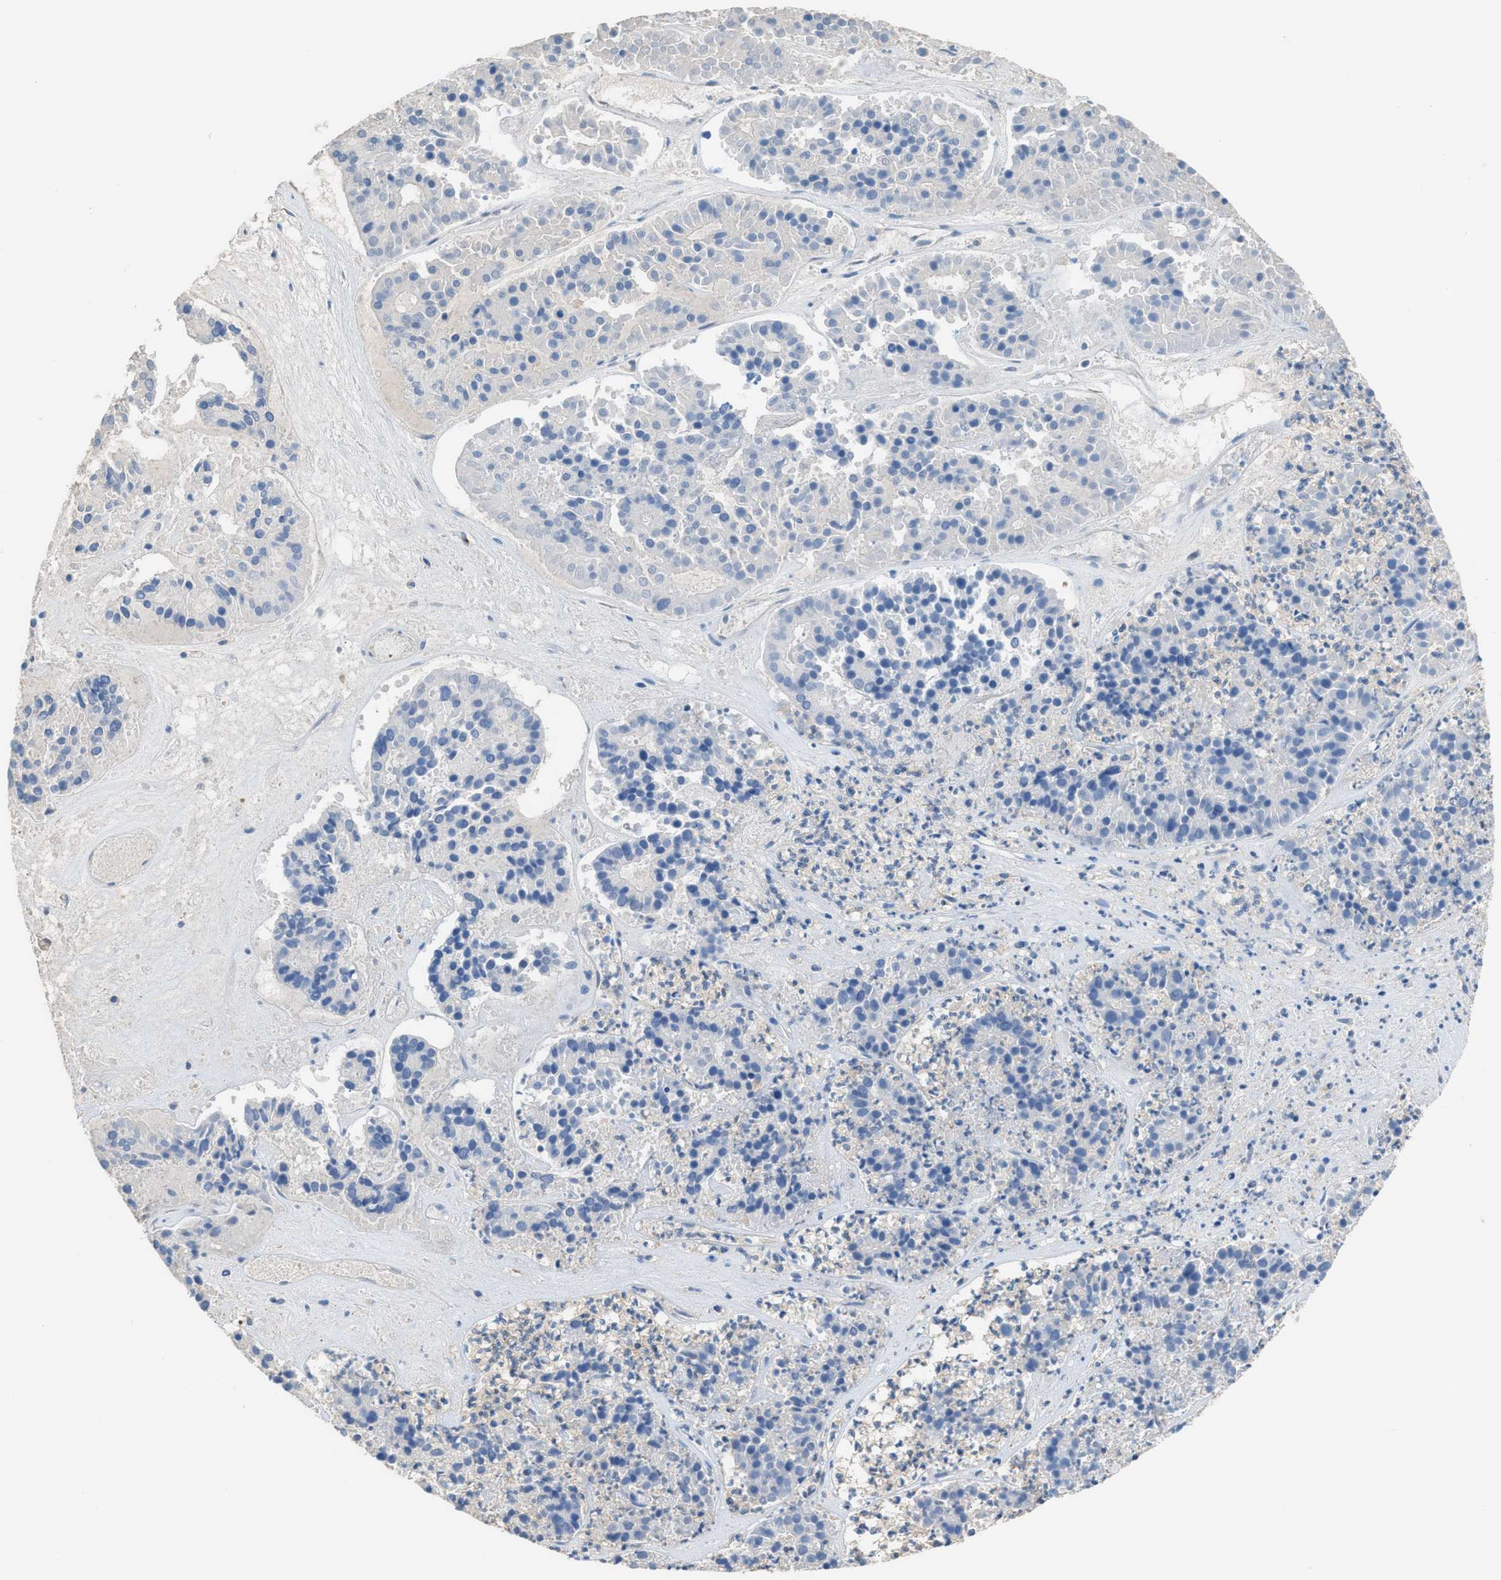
{"staining": {"intensity": "negative", "quantity": "none", "location": "none"}, "tissue": "pancreatic cancer", "cell_type": "Tumor cells", "image_type": "cancer", "snomed": [{"axis": "morphology", "description": "Adenocarcinoma, NOS"}, {"axis": "topography", "description": "Pancreas"}], "caption": "High magnification brightfield microscopy of pancreatic cancer (adenocarcinoma) stained with DAB (brown) and counterstained with hematoxylin (blue): tumor cells show no significant staining.", "gene": "NQO2", "patient": {"sex": "male", "age": 50}}